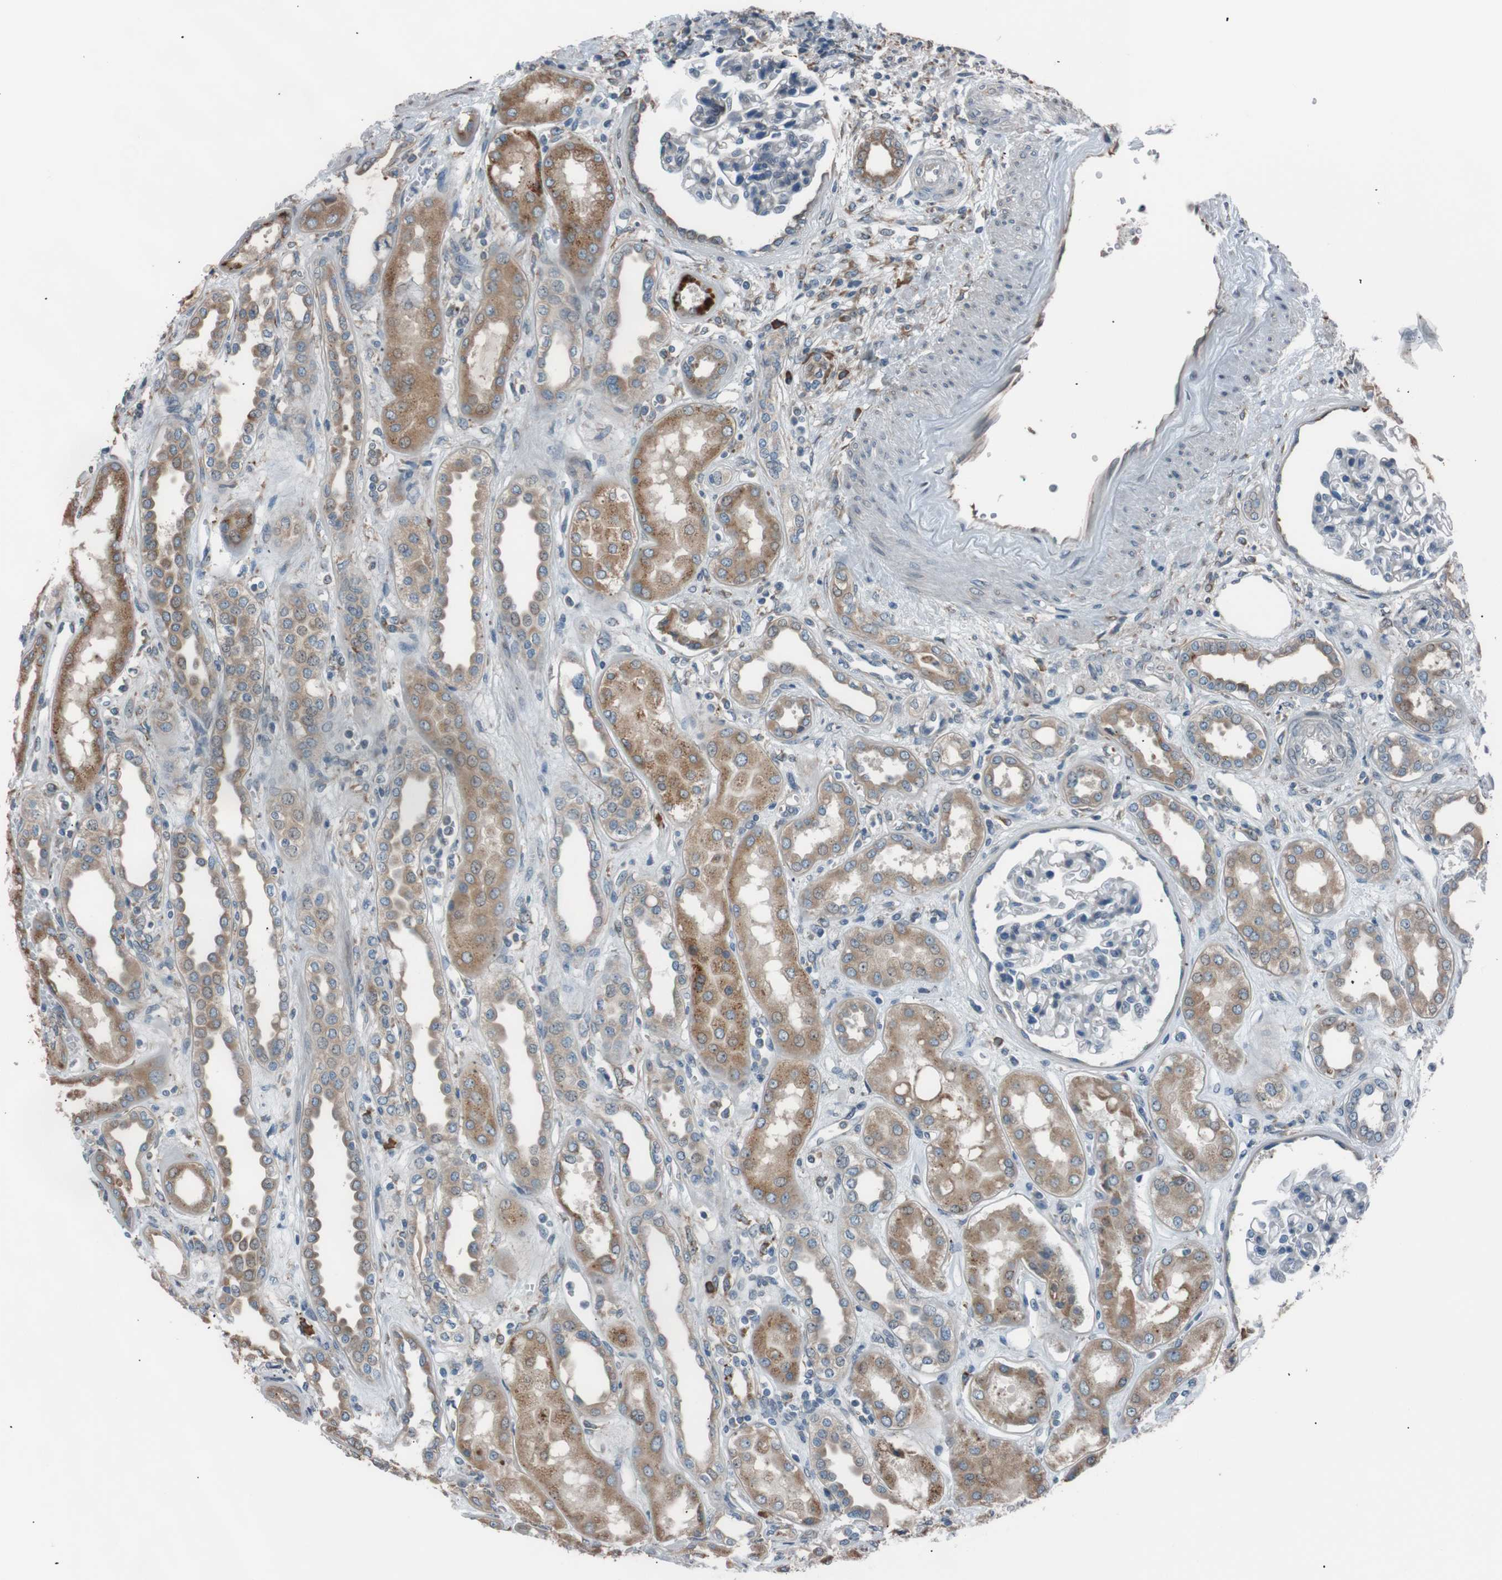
{"staining": {"intensity": "negative", "quantity": "none", "location": "none"}, "tissue": "kidney", "cell_type": "Cells in glomeruli", "image_type": "normal", "snomed": [{"axis": "morphology", "description": "Normal tissue, NOS"}, {"axis": "topography", "description": "Kidney"}], "caption": "Immunohistochemistry of benign human kidney displays no staining in cells in glomeruli. The staining is performed using DAB (3,3'-diaminobenzidine) brown chromogen with nuclei counter-stained in using hematoxylin.", "gene": "SIGMAR1", "patient": {"sex": "male", "age": 59}}